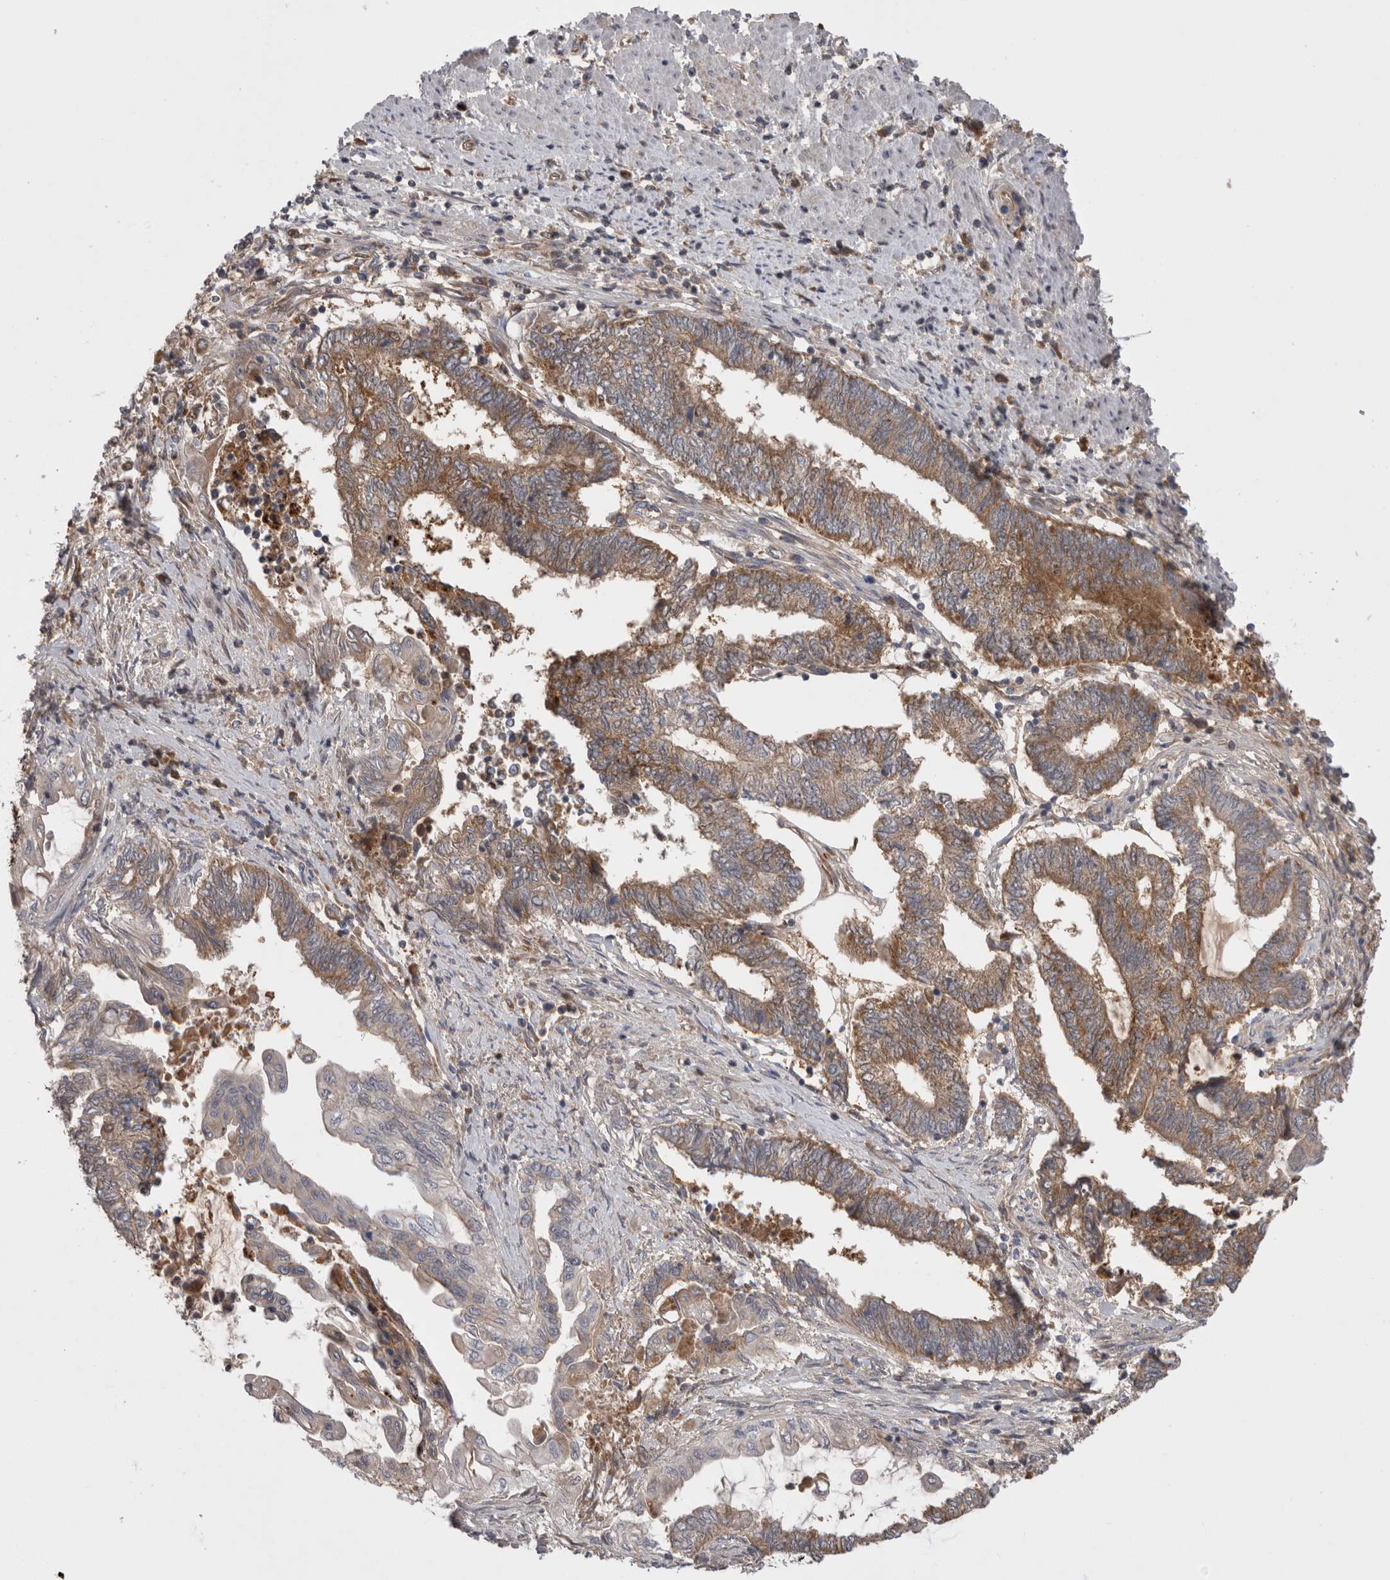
{"staining": {"intensity": "moderate", "quantity": ">75%", "location": "cytoplasmic/membranous"}, "tissue": "endometrial cancer", "cell_type": "Tumor cells", "image_type": "cancer", "snomed": [{"axis": "morphology", "description": "Adenocarcinoma, NOS"}, {"axis": "topography", "description": "Uterus"}, {"axis": "topography", "description": "Endometrium"}], "caption": "IHC image of neoplastic tissue: human endometrial adenocarcinoma stained using immunohistochemistry (IHC) displays medium levels of moderate protein expression localized specifically in the cytoplasmic/membranous of tumor cells, appearing as a cytoplasmic/membranous brown color.", "gene": "DARS2", "patient": {"sex": "female", "age": 70}}